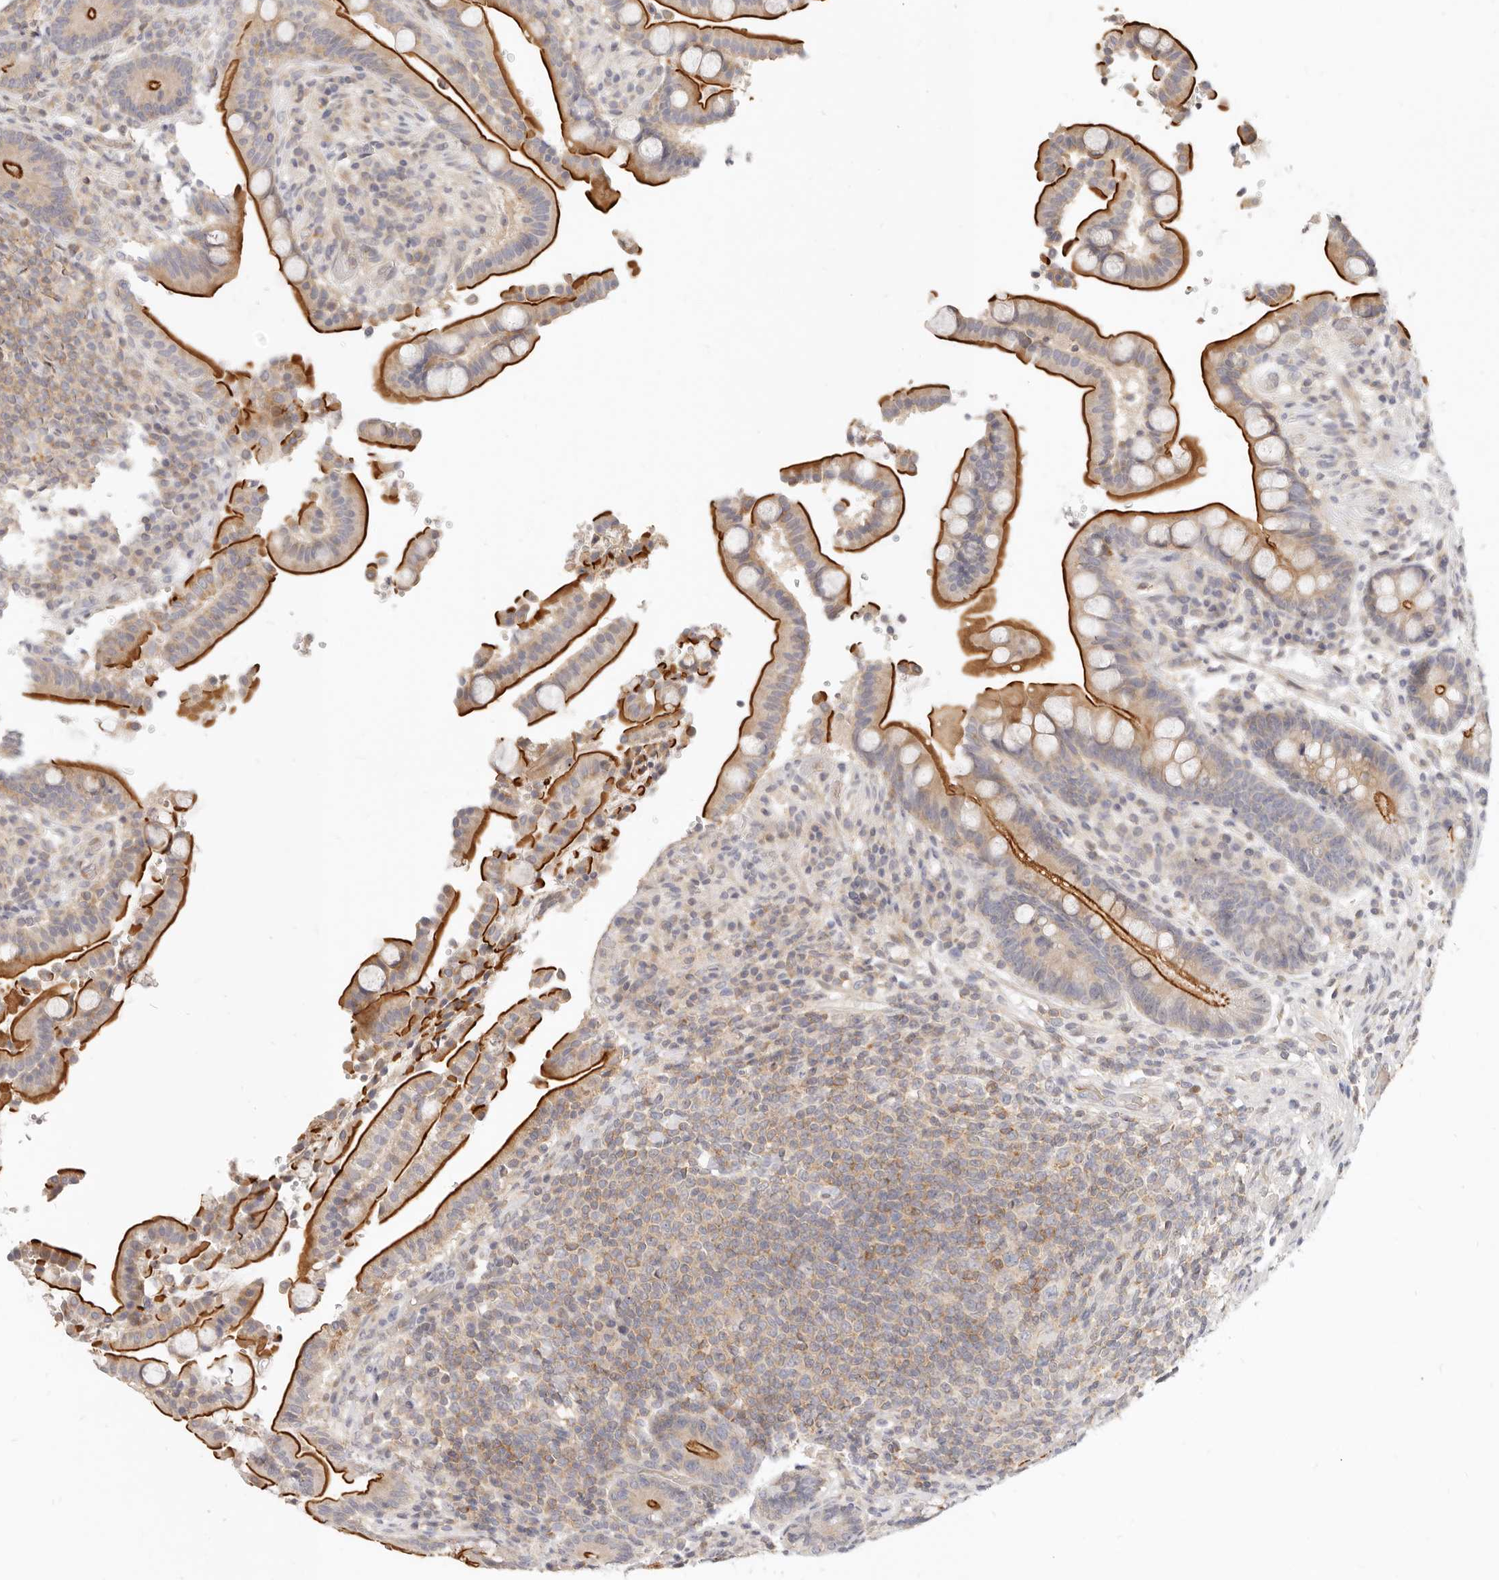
{"staining": {"intensity": "negative", "quantity": "none", "location": "none"}, "tissue": "colon", "cell_type": "Endothelial cells", "image_type": "normal", "snomed": [{"axis": "morphology", "description": "Normal tissue, NOS"}, {"axis": "topography", "description": "Colon"}], "caption": "IHC of benign human colon reveals no staining in endothelial cells. (DAB immunohistochemistry visualized using brightfield microscopy, high magnification).", "gene": "LTB4R2", "patient": {"sex": "male", "age": 73}}